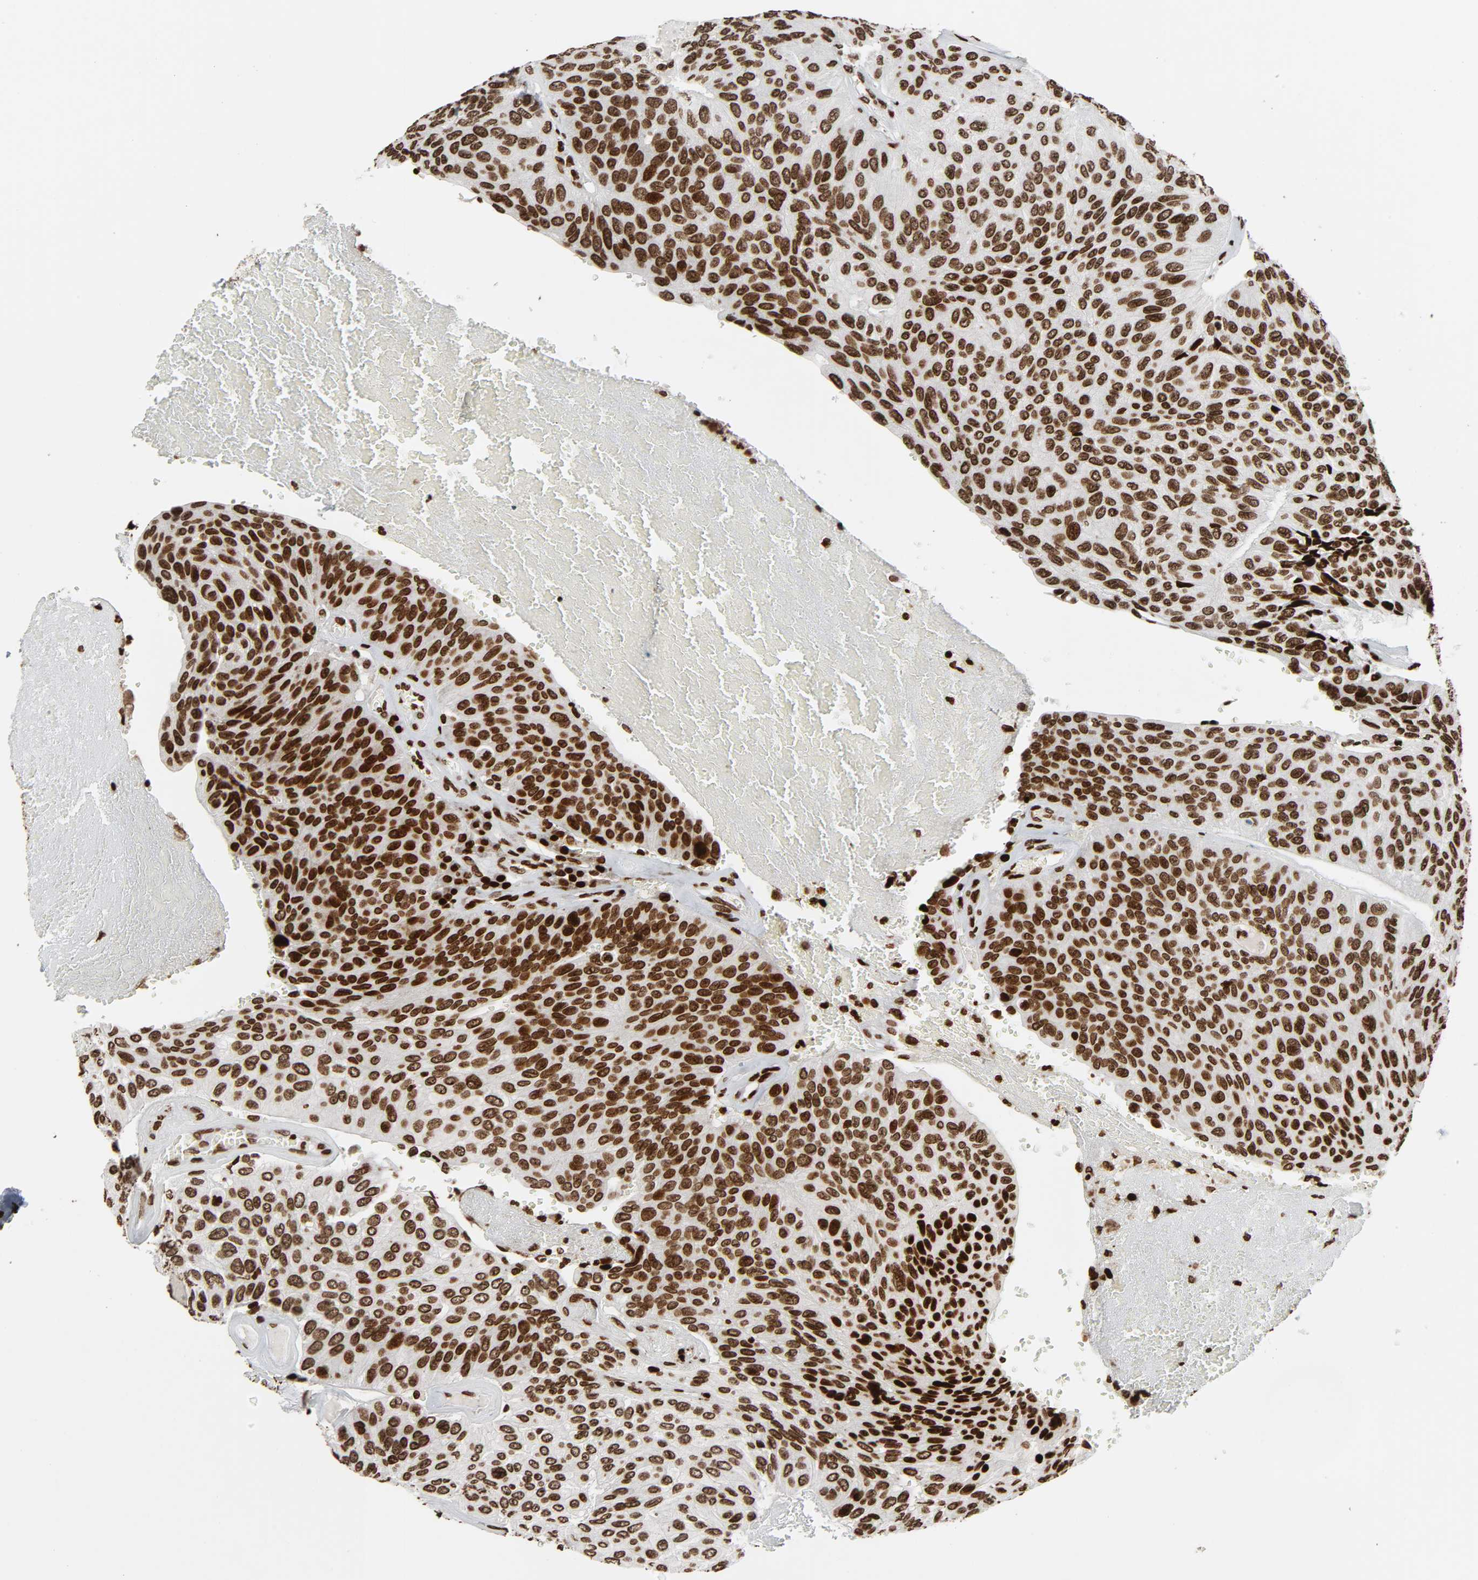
{"staining": {"intensity": "strong", "quantity": ">75%", "location": "nuclear"}, "tissue": "urothelial cancer", "cell_type": "Tumor cells", "image_type": "cancer", "snomed": [{"axis": "morphology", "description": "Urothelial carcinoma, High grade"}, {"axis": "topography", "description": "Urinary bladder"}], "caption": "Human urothelial cancer stained with a protein marker exhibits strong staining in tumor cells.", "gene": "RXRA", "patient": {"sex": "male", "age": 66}}